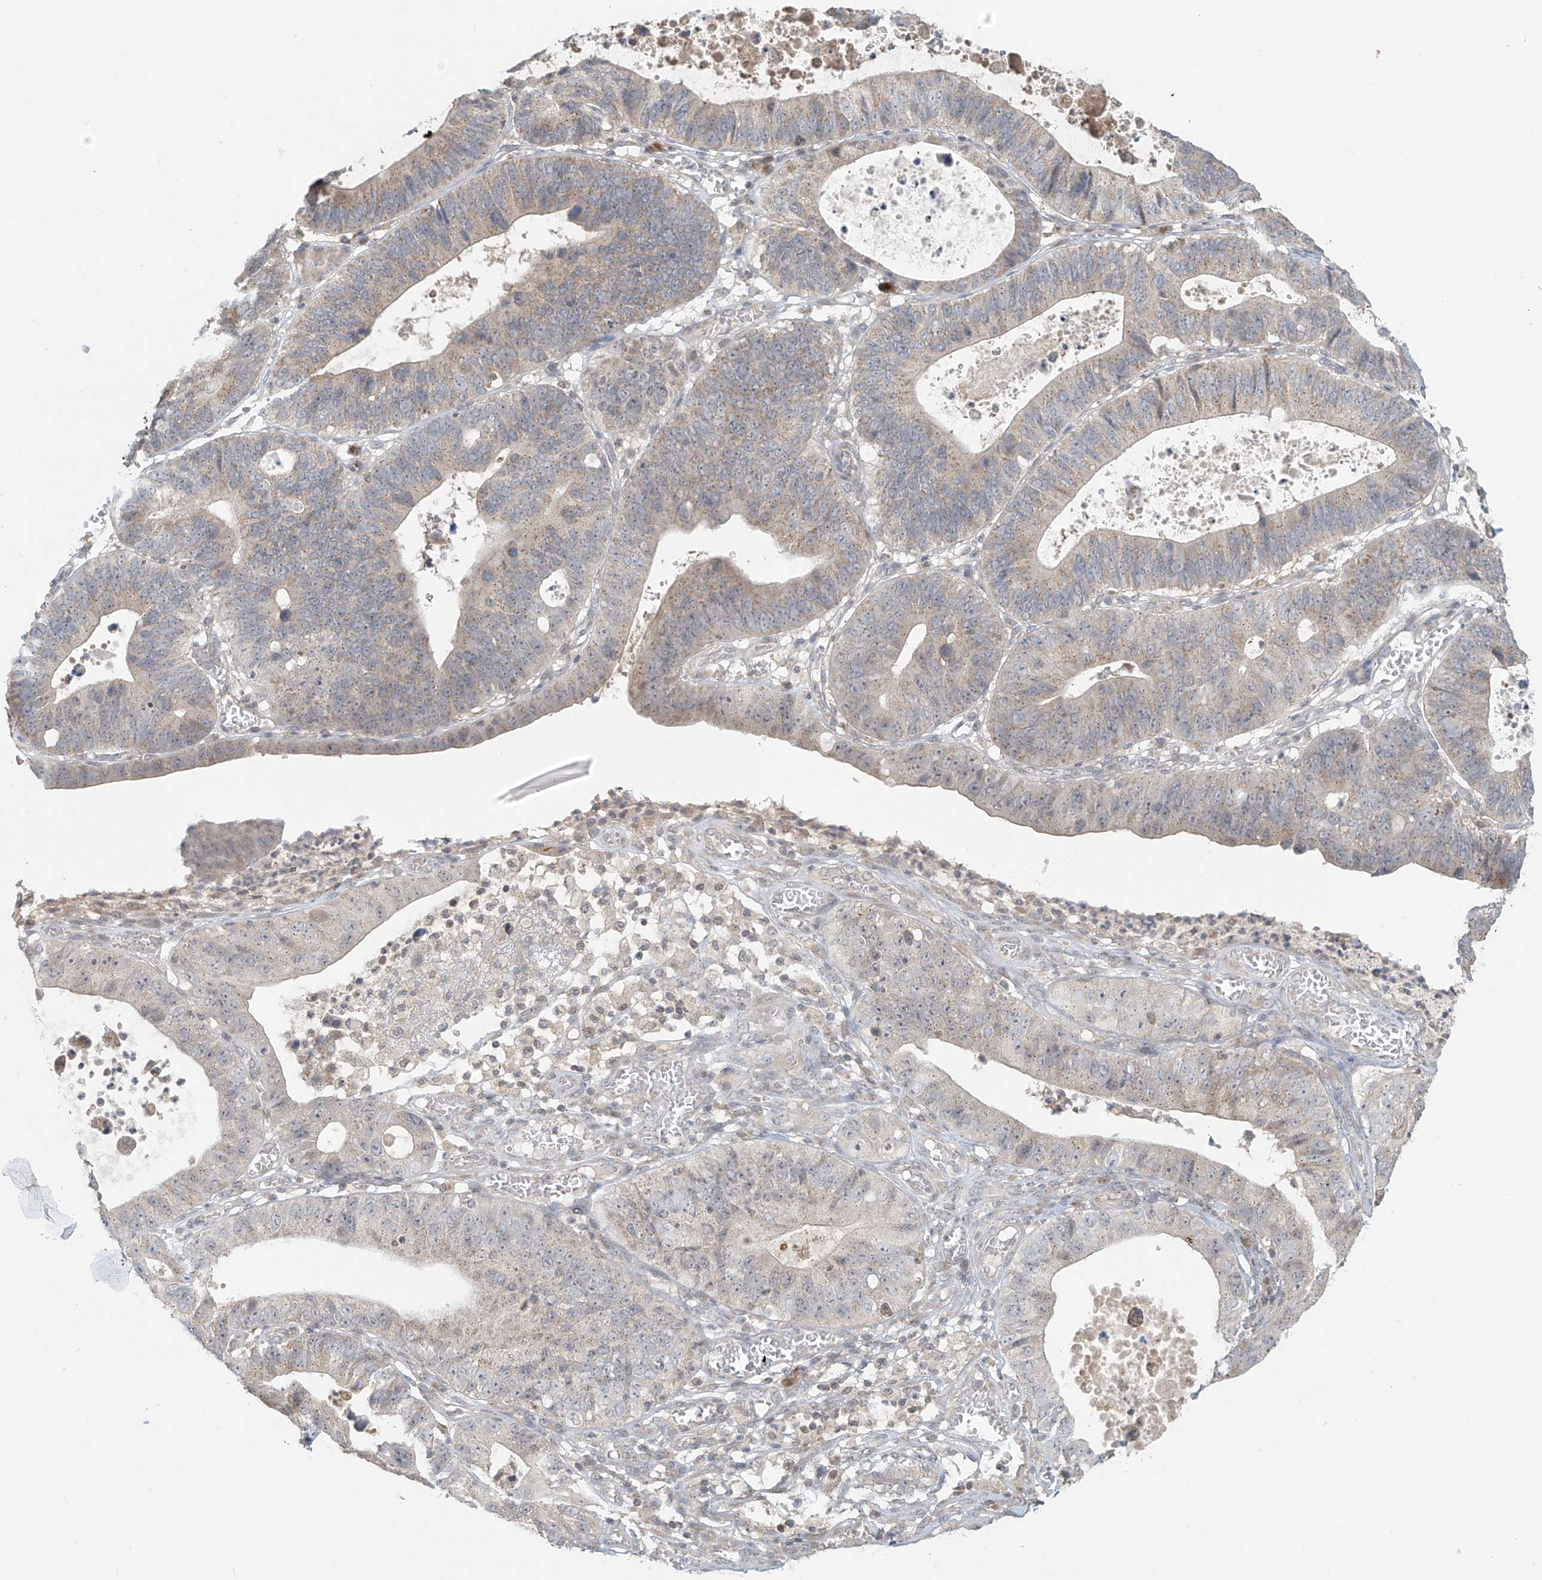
{"staining": {"intensity": "weak", "quantity": "<25%", "location": "cytoplasmic/membranous"}, "tissue": "stomach cancer", "cell_type": "Tumor cells", "image_type": "cancer", "snomed": [{"axis": "morphology", "description": "Adenocarcinoma, NOS"}, {"axis": "topography", "description": "Stomach"}], "caption": "This is an IHC image of human stomach adenocarcinoma. There is no expression in tumor cells.", "gene": "HDDC2", "patient": {"sex": "male", "age": 59}}